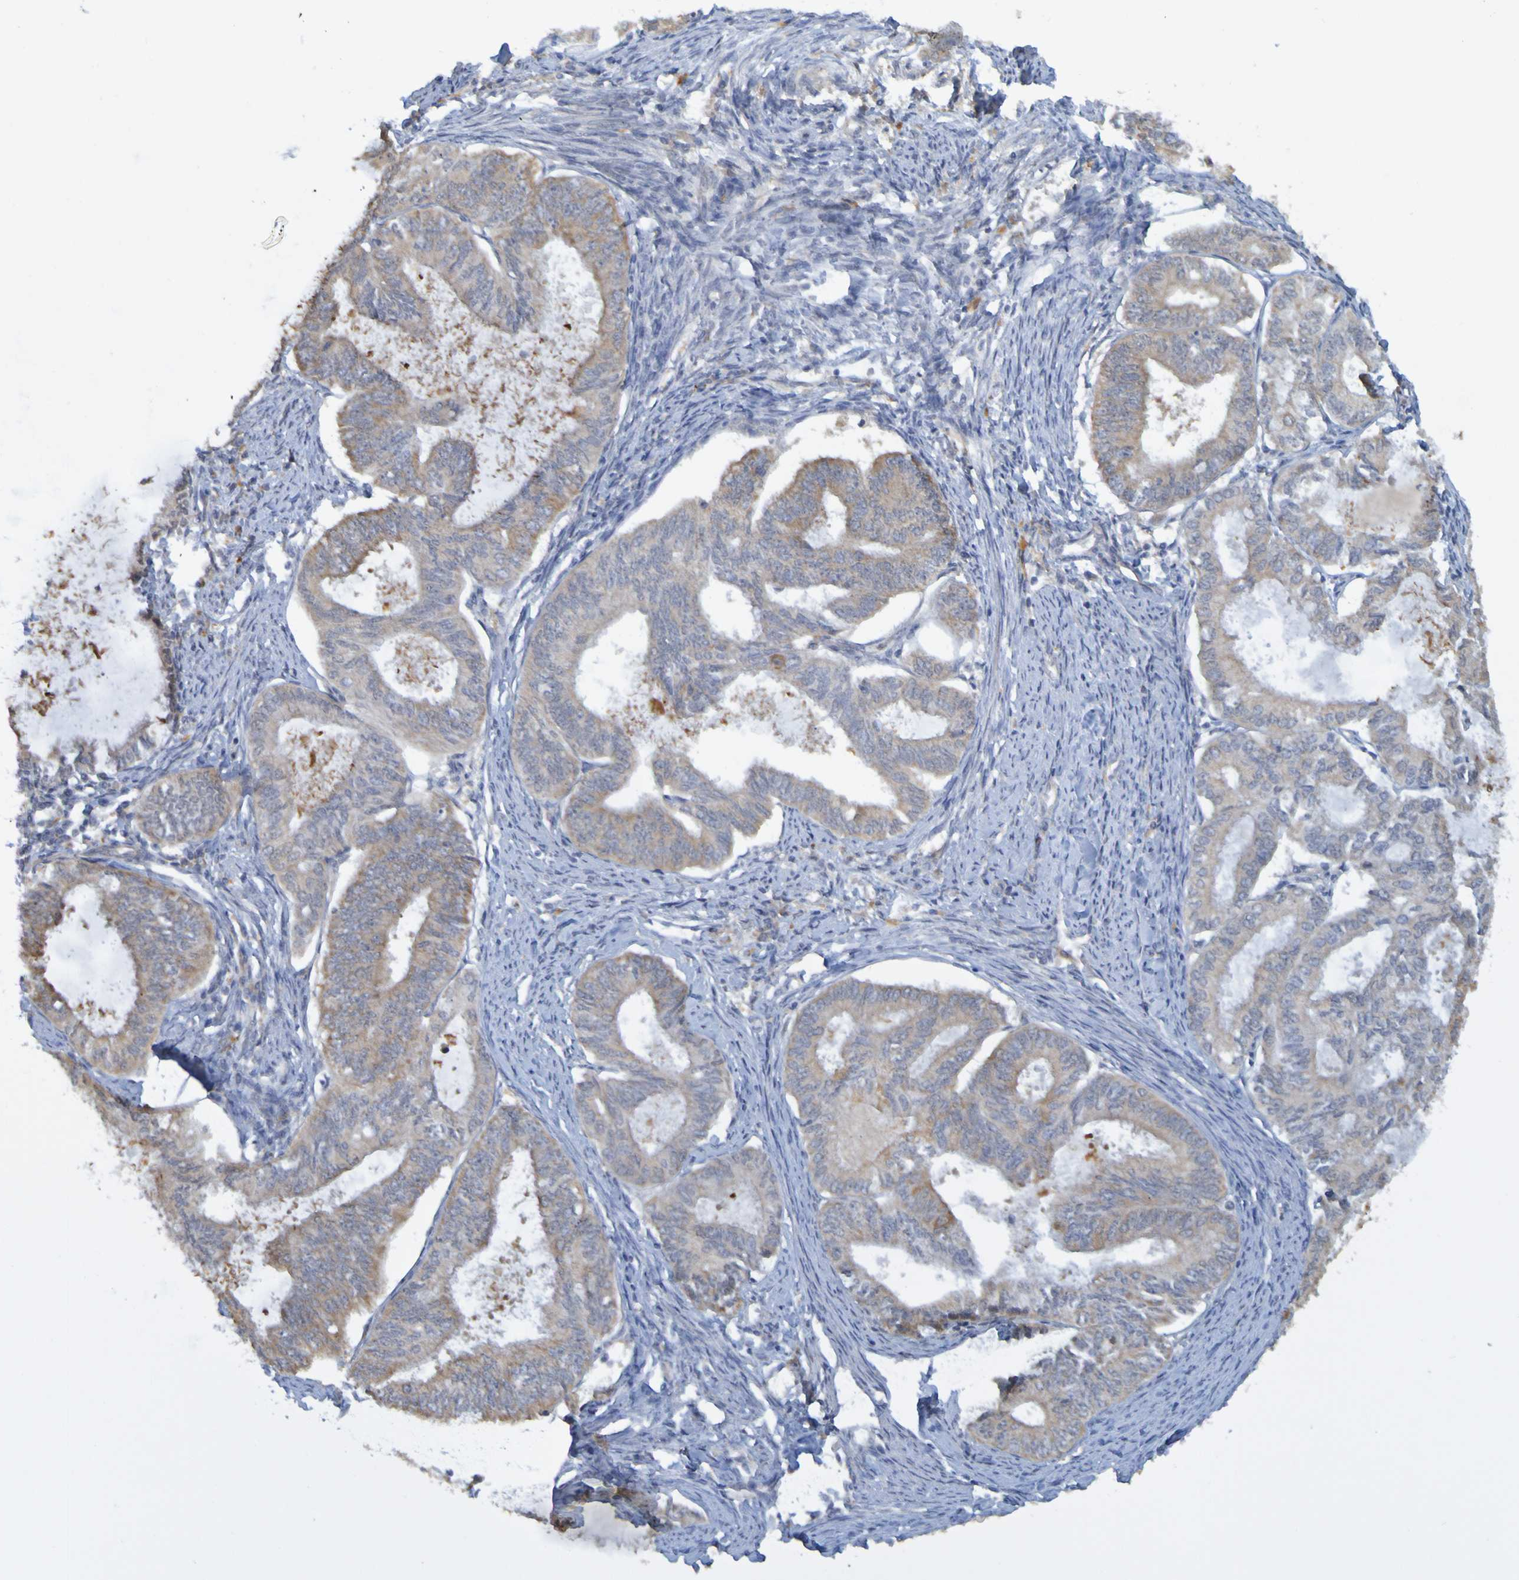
{"staining": {"intensity": "moderate", "quantity": ">75%", "location": "cytoplasmic/membranous"}, "tissue": "endometrial cancer", "cell_type": "Tumor cells", "image_type": "cancer", "snomed": [{"axis": "morphology", "description": "Adenocarcinoma, NOS"}, {"axis": "topography", "description": "Endometrium"}], "caption": "Moderate cytoplasmic/membranous protein positivity is appreciated in about >75% of tumor cells in adenocarcinoma (endometrial).", "gene": "NAV2", "patient": {"sex": "female", "age": 86}}